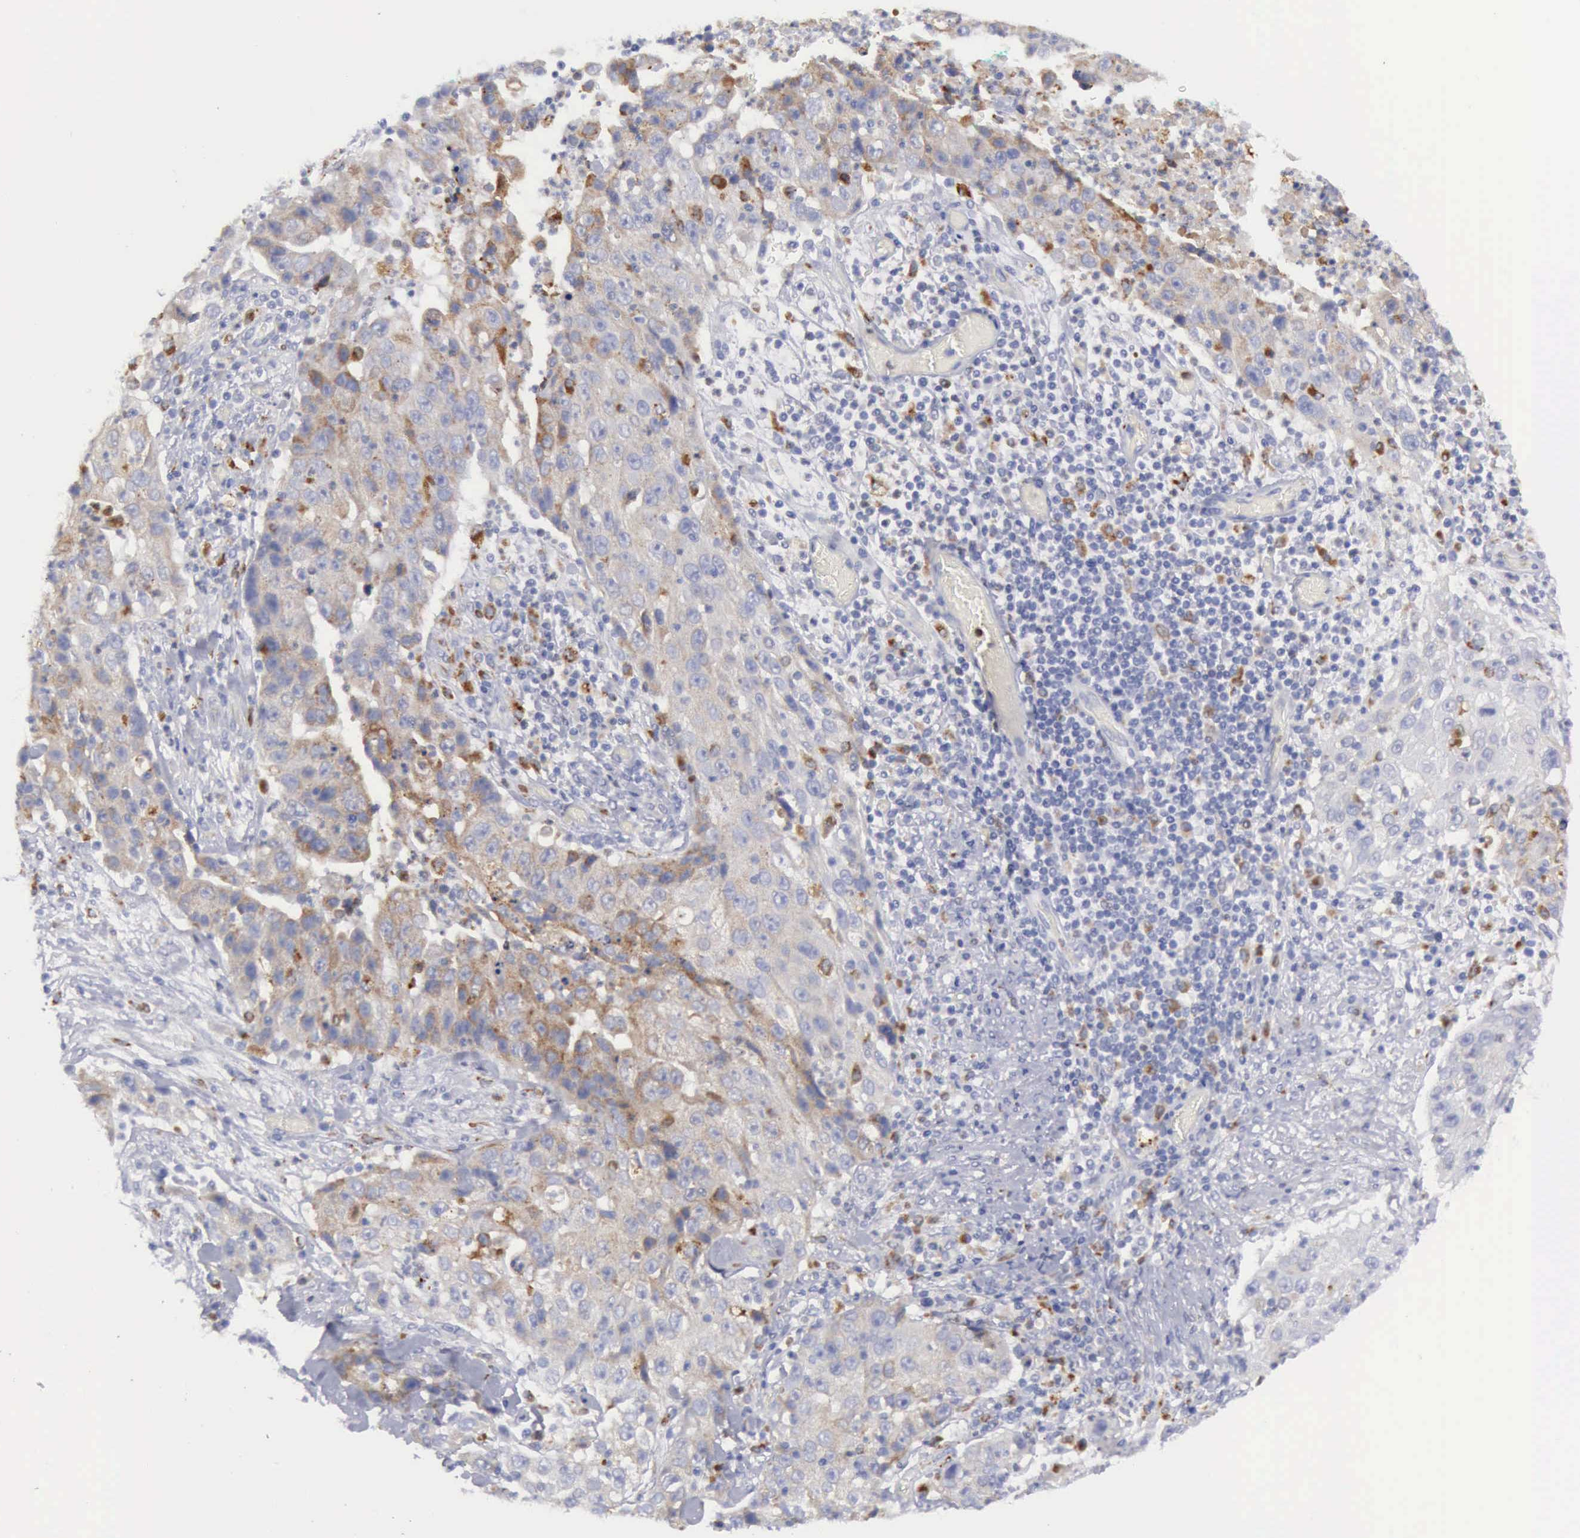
{"staining": {"intensity": "weak", "quantity": "25%-75%", "location": "cytoplasmic/membranous"}, "tissue": "lung cancer", "cell_type": "Tumor cells", "image_type": "cancer", "snomed": [{"axis": "morphology", "description": "Squamous cell carcinoma, NOS"}, {"axis": "topography", "description": "Lung"}], "caption": "Brown immunohistochemical staining in lung squamous cell carcinoma reveals weak cytoplasmic/membranous positivity in about 25%-75% of tumor cells. Immunohistochemistry (ihc) stains the protein in brown and the nuclei are stained blue.", "gene": "CTSS", "patient": {"sex": "male", "age": 64}}